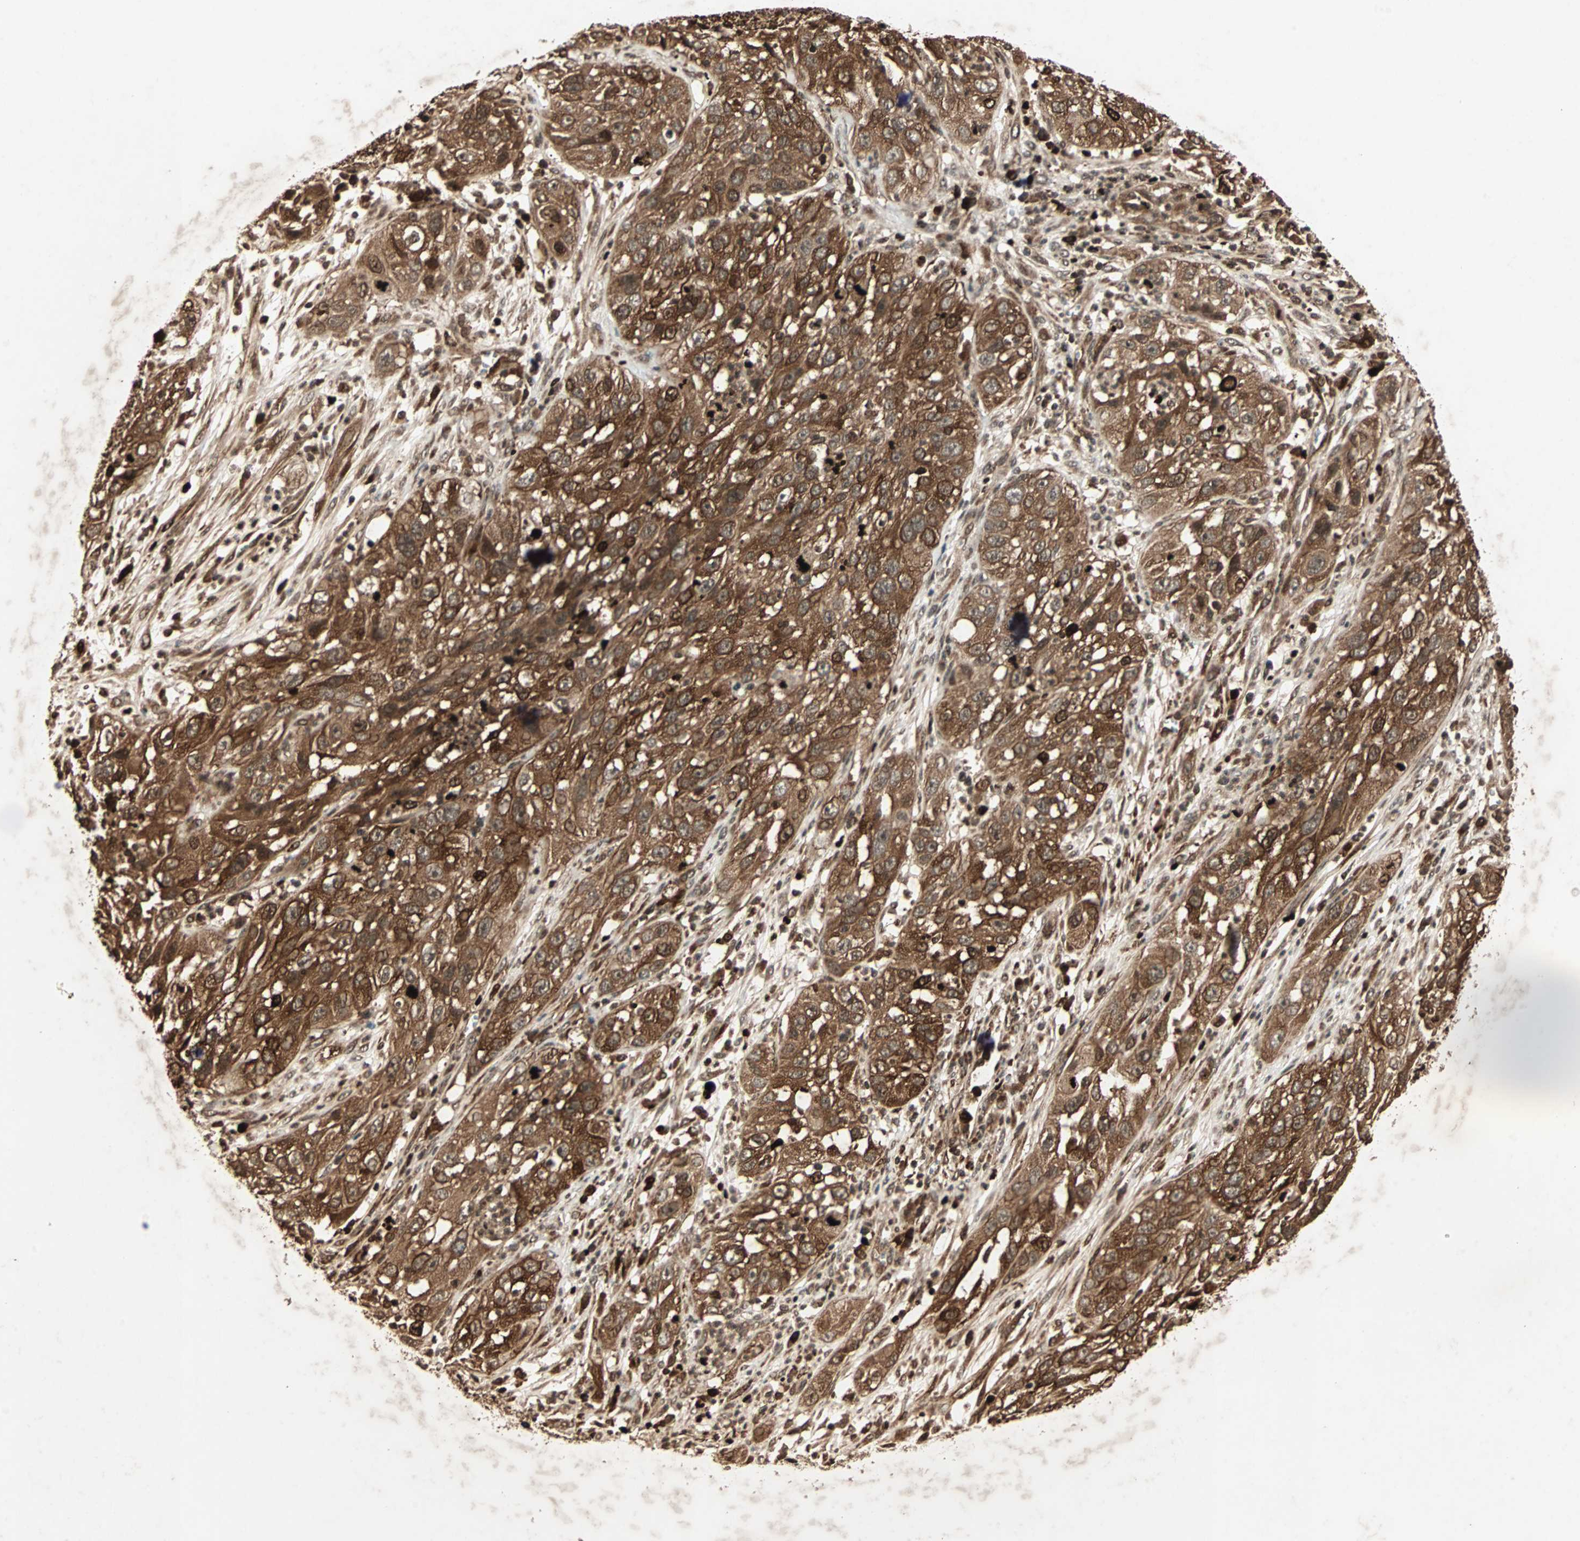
{"staining": {"intensity": "strong", "quantity": ">75%", "location": "cytoplasmic/membranous"}, "tissue": "cervical cancer", "cell_type": "Tumor cells", "image_type": "cancer", "snomed": [{"axis": "morphology", "description": "Squamous cell carcinoma, NOS"}, {"axis": "topography", "description": "Cervix"}], "caption": "Immunohistochemistry of squamous cell carcinoma (cervical) displays high levels of strong cytoplasmic/membranous positivity in approximately >75% of tumor cells. The staining is performed using DAB brown chromogen to label protein expression. The nuclei are counter-stained blue using hematoxylin.", "gene": "RFFL", "patient": {"sex": "female", "age": 32}}